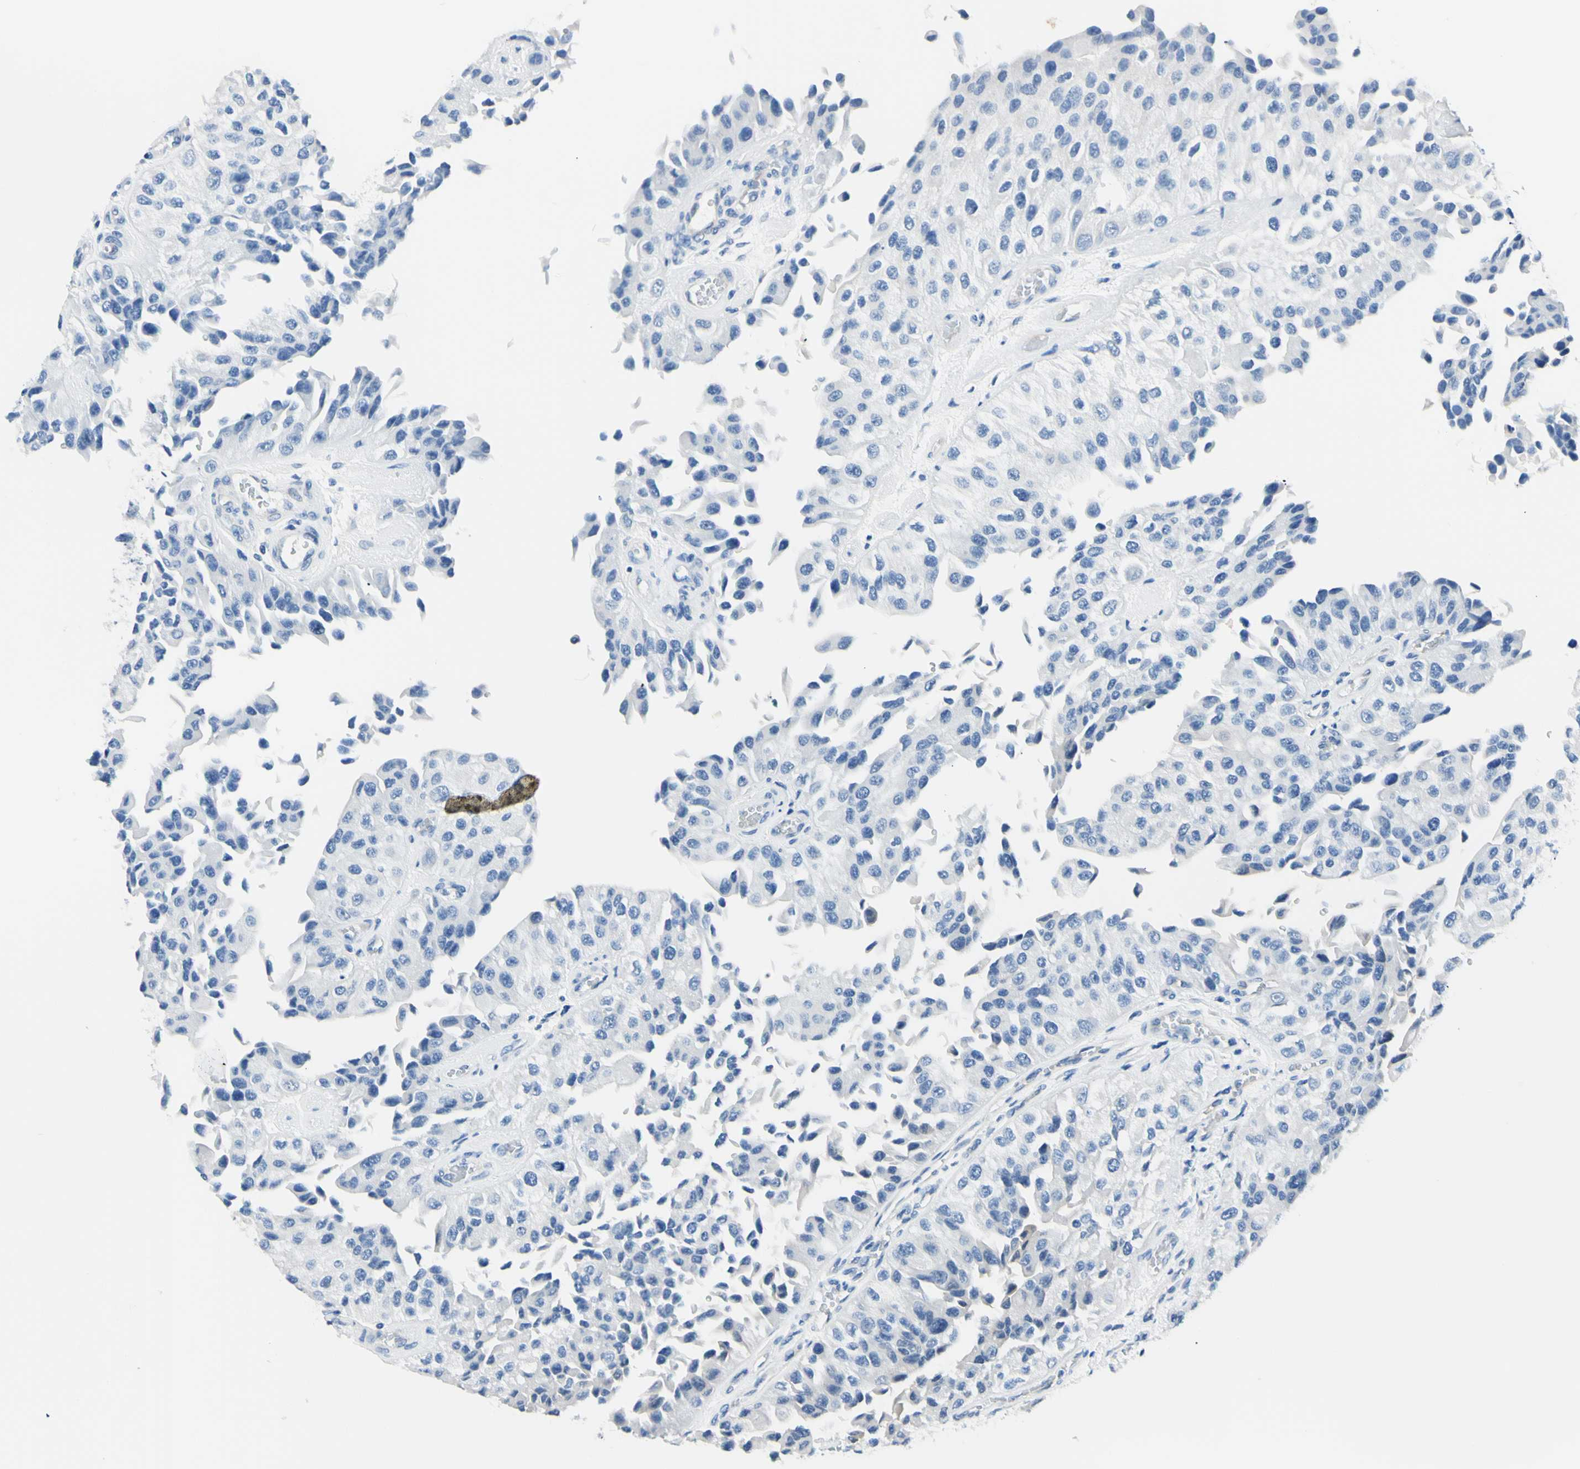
{"staining": {"intensity": "negative", "quantity": "none", "location": "none"}, "tissue": "urothelial cancer", "cell_type": "Tumor cells", "image_type": "cancer", "snomed": [{"axis": "morphology", "description": "Urothelial carcinoma, High grade"}, {"axis": "topography", "description": "Kidney"}, {"axis": "topography", "description": "Urinary bladder"}], "caption": "IHC histopathology image of urothelial carcinoma (high-grade) stained for a protein (brown), which displays no expression in tumor cells.", "gene": "HPCA", "patient": {"sex": "male", "age": 77}}